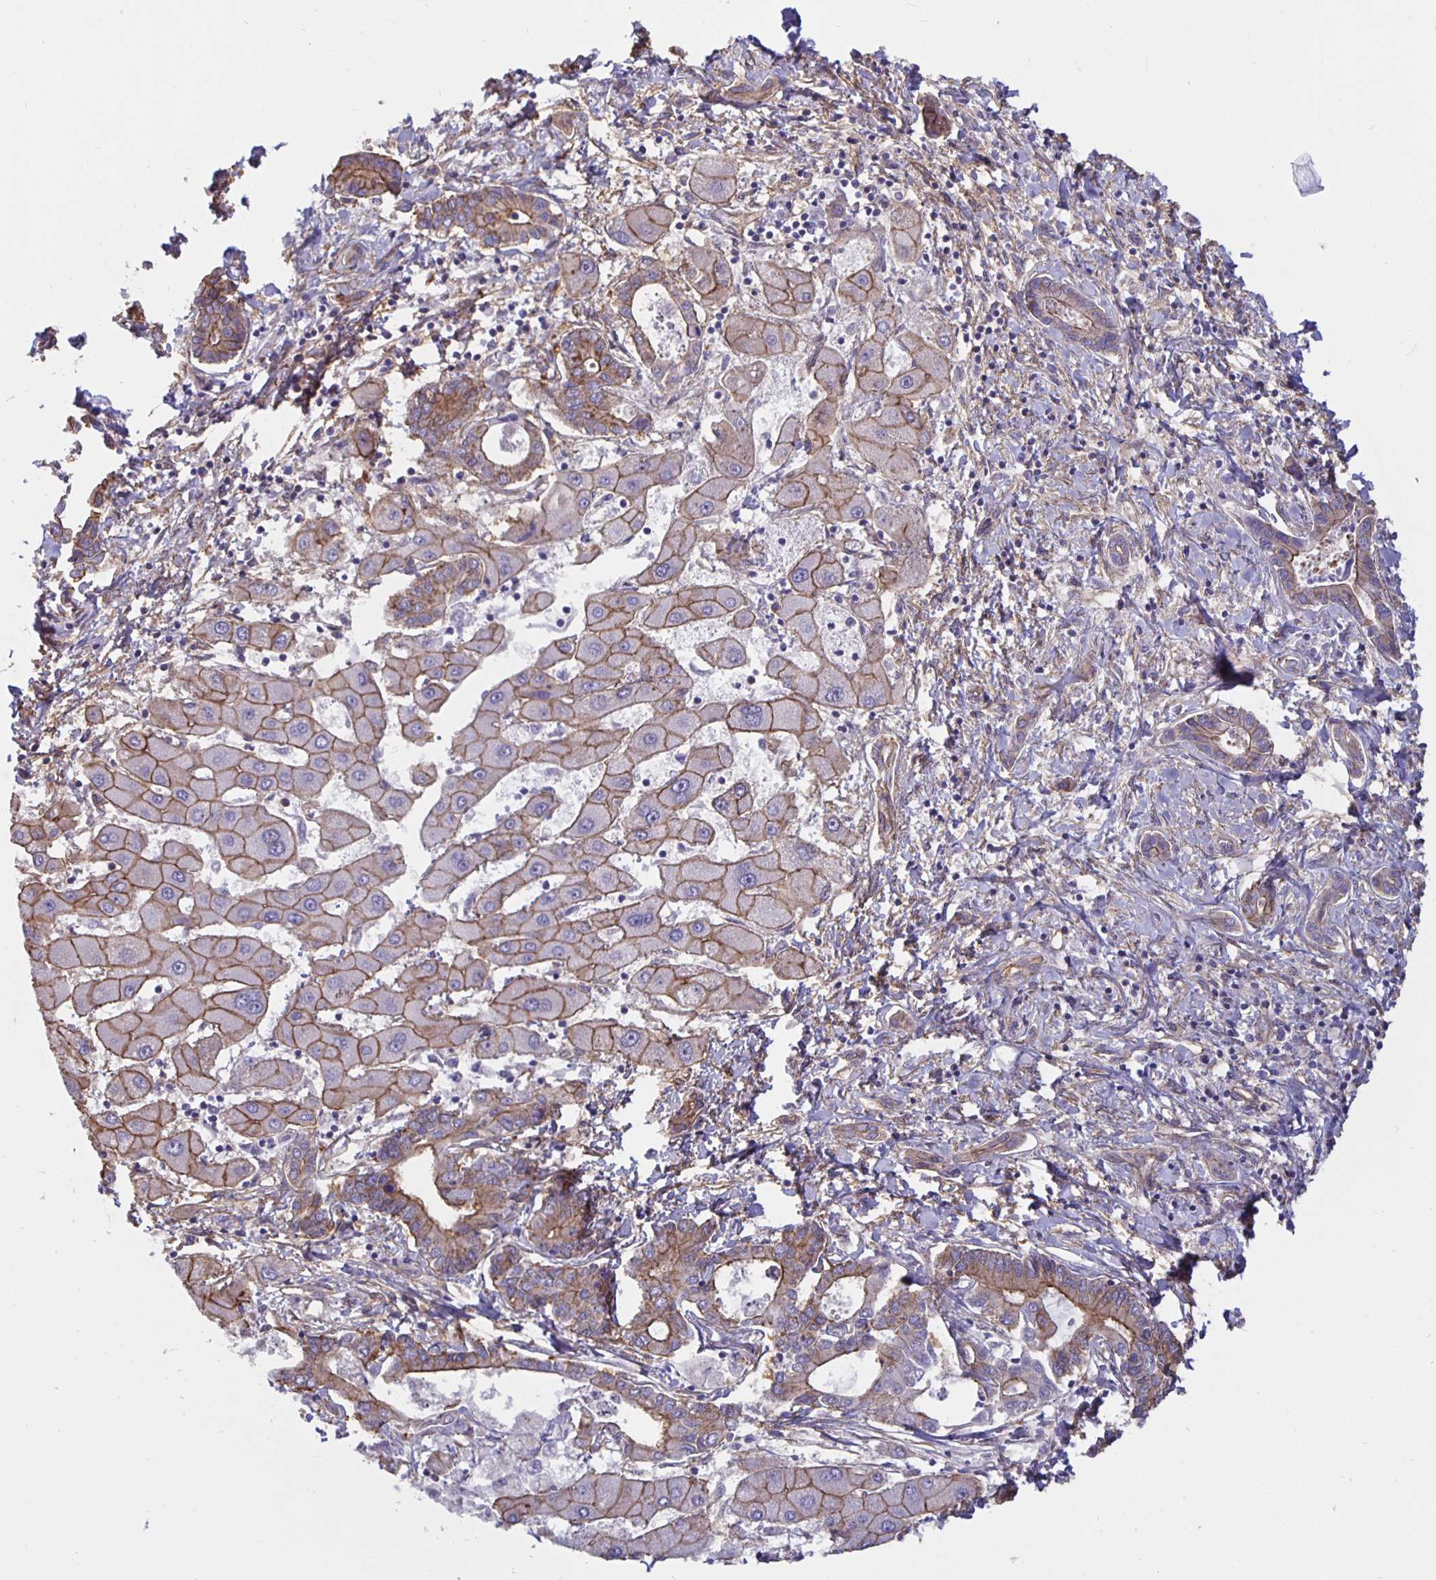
{"staining": {"intensity": "moderate", "quantity": "25%-75%", "location": "cytoplasmic/membranous"}, "tissue": "liver cancer", "cell_type": "Tumor cells", "image_type": "cancer", "snomed": [{"axis": "morphology", "description": "Cholangiocarcinoma"}, {"axis": "topography", "description": "Liver"}], "caption": "Human liver cholangiocarcinoma stained for a protein (brown) displays moderate cytoplasmic/membranous positive staining in approximately 25%-75% of tumor cells.", "gene": "ARHGEF39", "patient": {"sex": "male", "age": 66}}